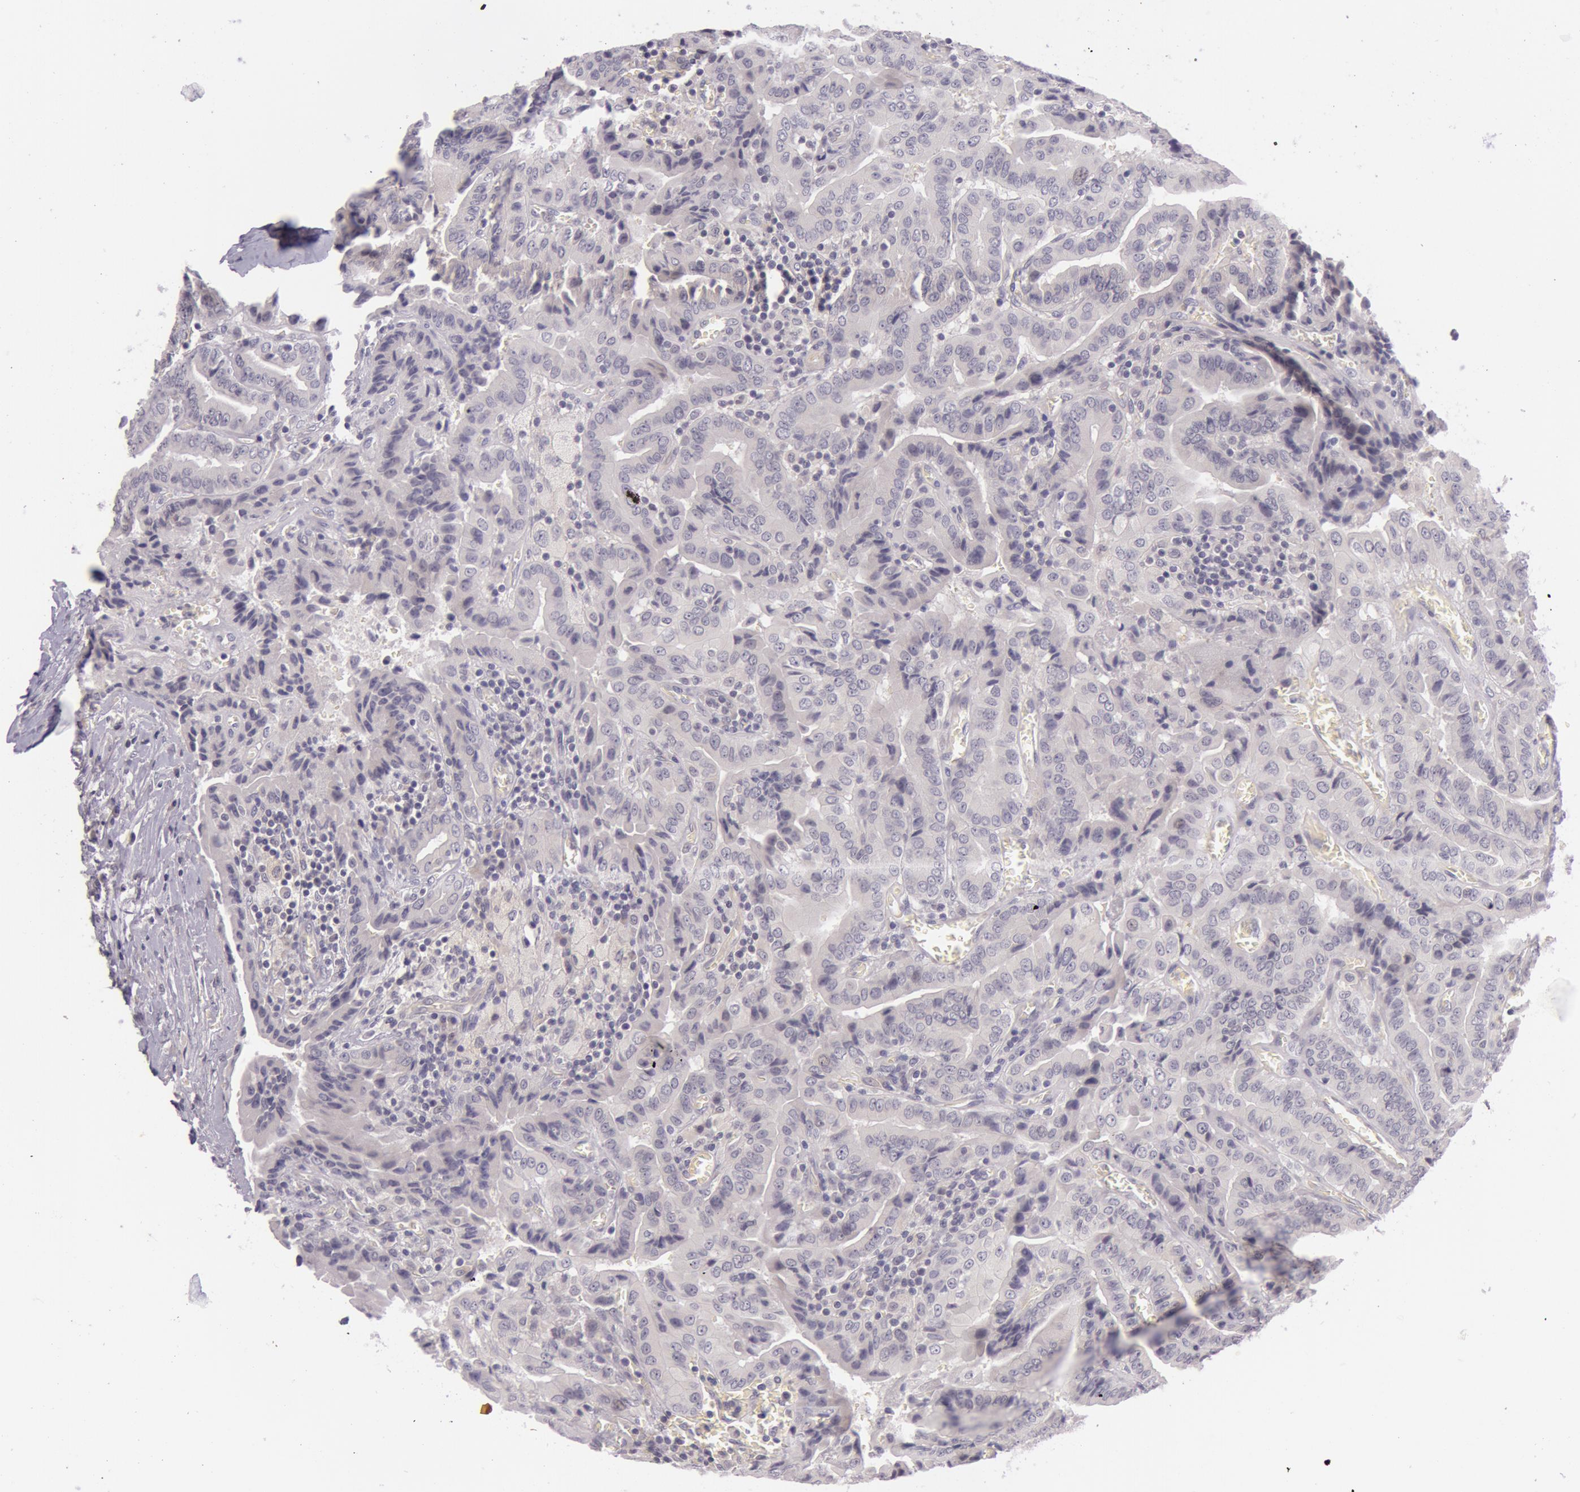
{"staining": {"intensity": "negative", "quantity": "none", "location": "none"}, "tissue": "thyroid cancer", "cell_type": "Tumor cells", "image_type": "cancer", "snomed": [{"axis": "morphology", "description": "Papillary adenocarcinoma, NOS"}, {"axis": "topography", "description": "Thyroid gland"}], "caption": "DAB (3,3'-diaminobenzidine) immunohistochemical staining of thyroid cancer (papillary adenocarcinoma) shows no significant staining in tumor cells. (Stains: DAB immunohistochemistry (IHC) with hematoxylin counter stain, Microscopy: brightfield microscopy at high magnification).", "gene": "RBMY1F", "patient": {"sex": "female", "age": 71}}